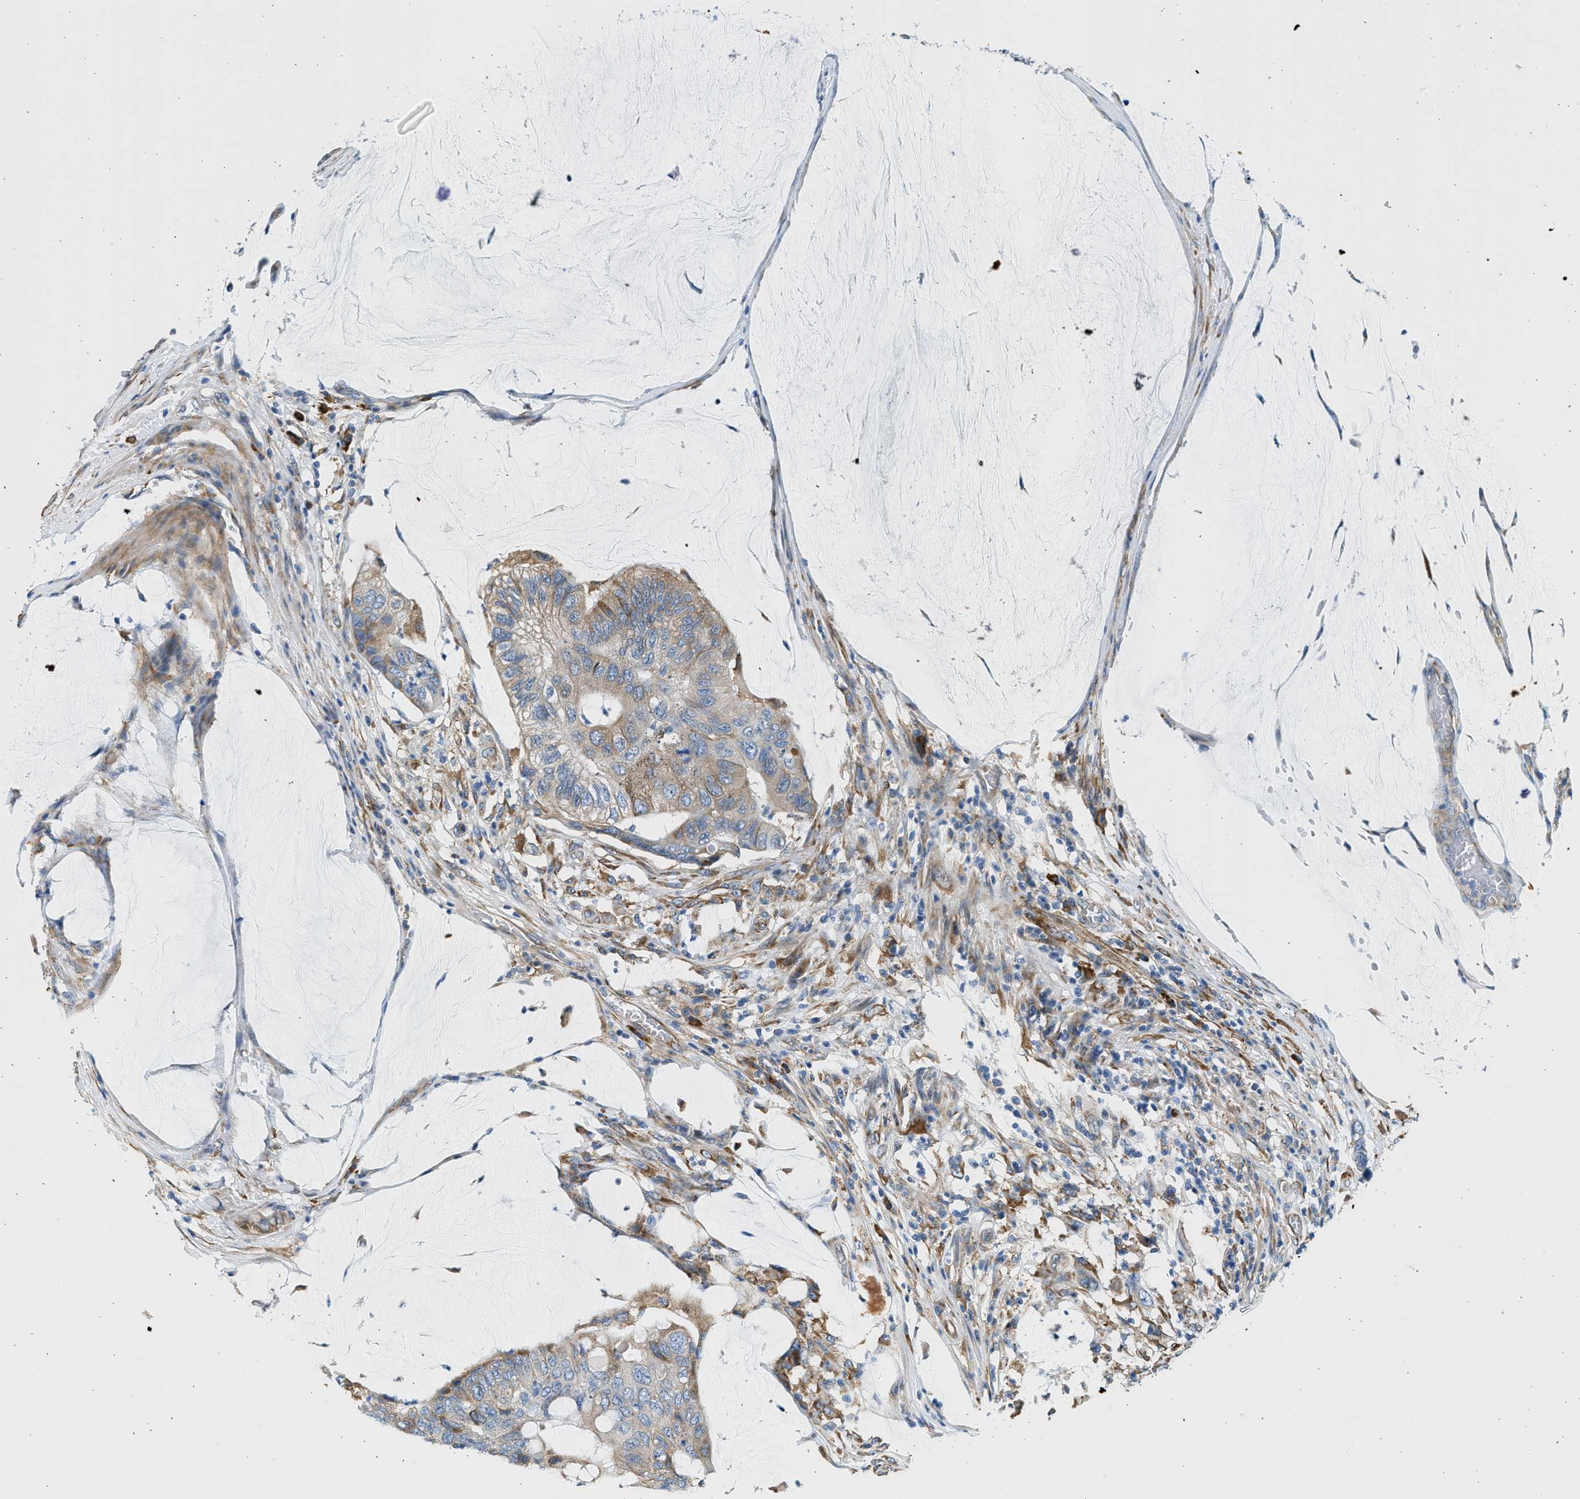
{"staining": {"intensity": "moderate", "quantity": "25%-75%", "location": "cytoplasmic/membranous"}, "tissue": "colorectal cancer", "cell_type": "Tumor cells", "image_type": "cancer", "snomed": [{"axis": "morphology", "description": "Normal tissue, NOS"}, {"axis": "morphology", "description": "Adenocarcinoma, NOS"}, {"axis": "topography", "description": "Rectum"}], "caption": "DAB immunohistochemical staining of colorectal cancer demonstrates moderate cytoplasmic/membranous protein staining in about 25%-75% of tumor cells.", "gene": "CNTN6", "patient": {"sex": "male", "age": 92}}